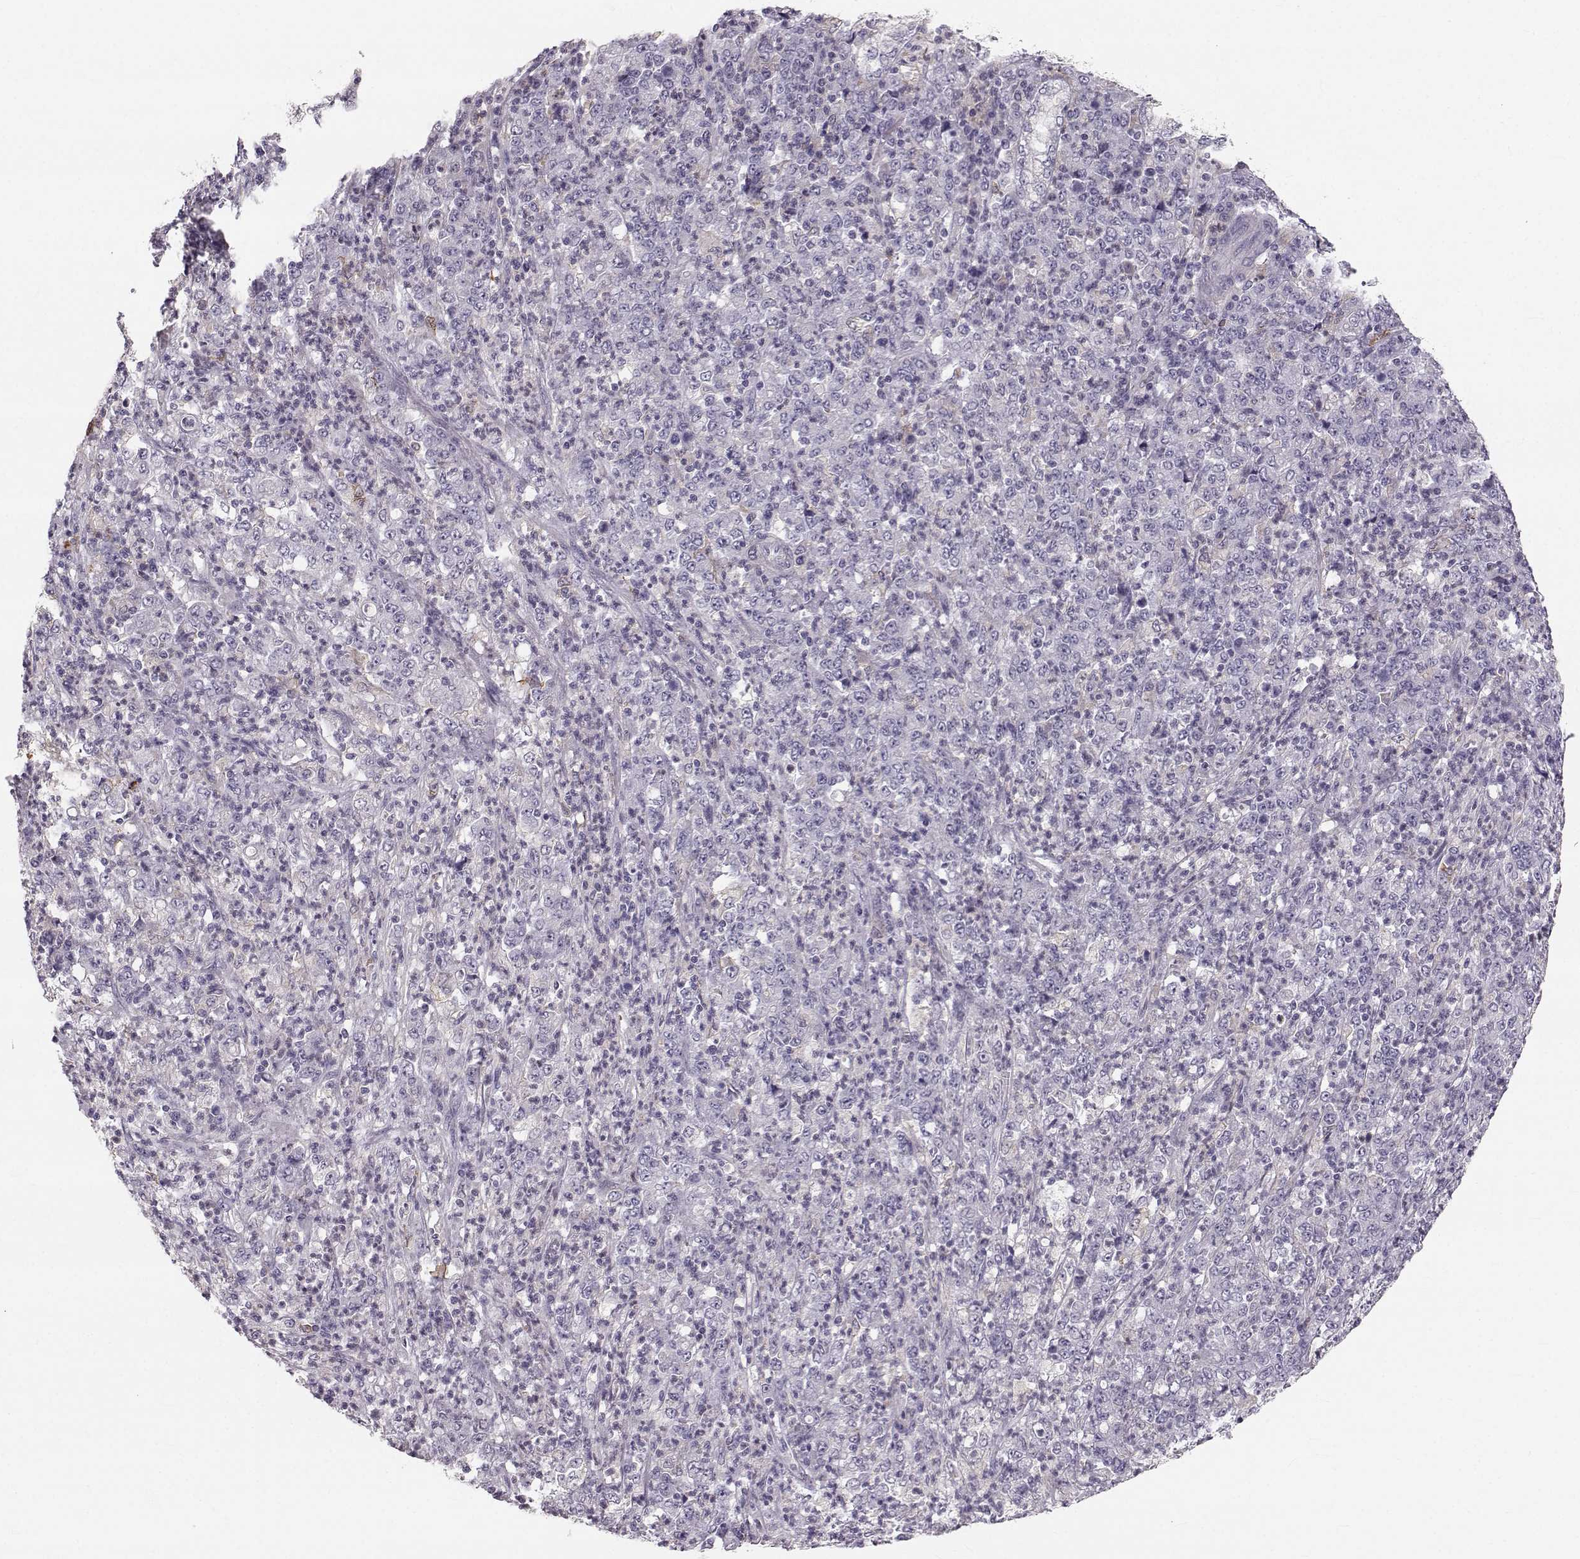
{"staining": {"intensity": "negative", "quantity": "none", "location": "none"}, "tissue": "stomach cancer", "cell_type": "Tumor cells", "image_type": "cancer", "snomed": [{"axis": "morphology", "description": "Adenocarcinoma, NOS"}, {"axis": "topography", "description": "Stomach, lower"}], "caption": "A histopathology image of human stomach adenocarcinoma is negative for staining in tumor cells.", "gene": "RUNDC3A", "patient": {"sex": "female", "age": 71}}